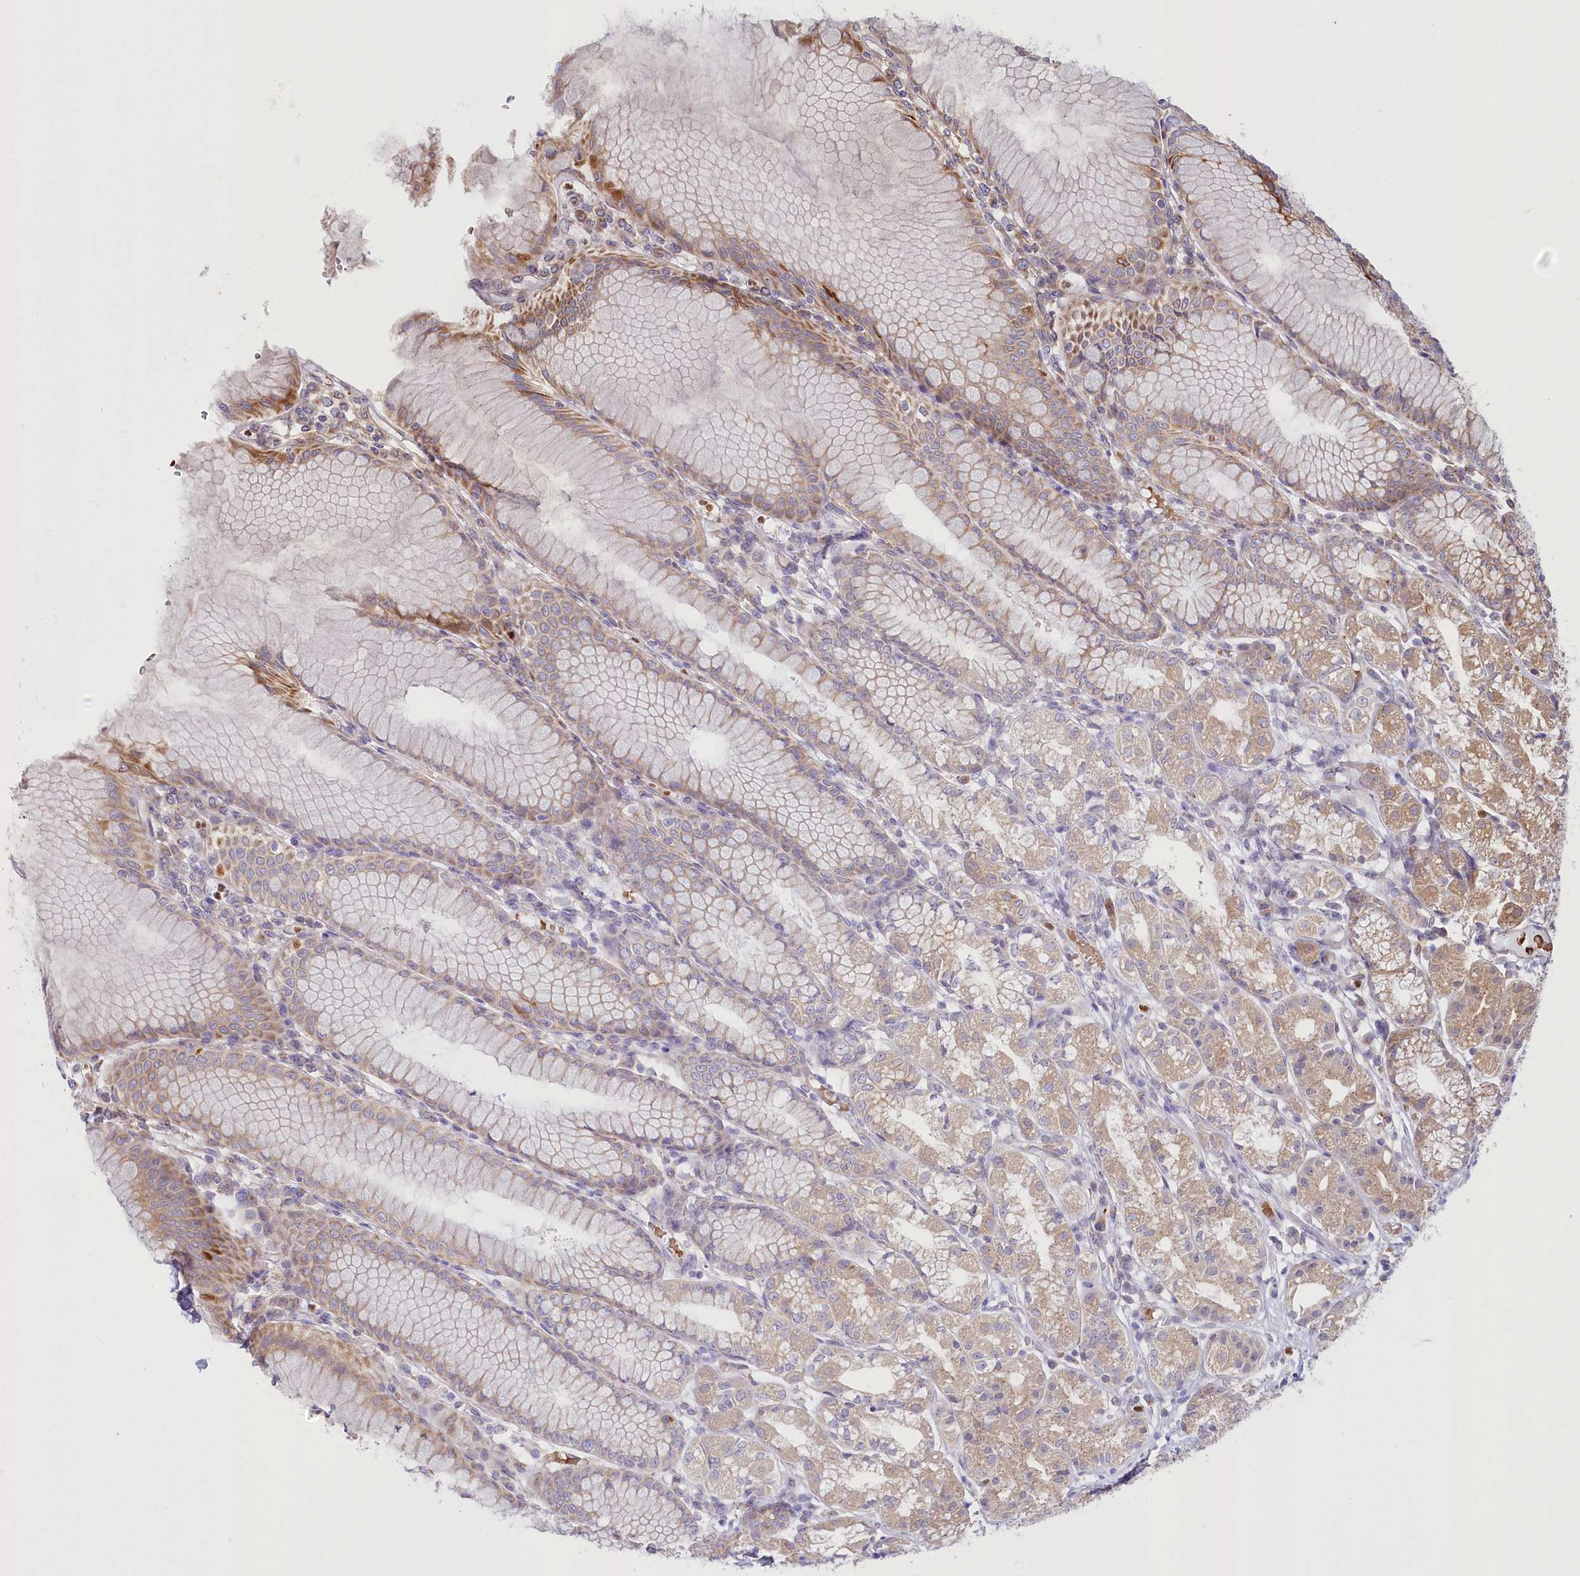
{"staining": {"intensity": "moderate", "quantity": "25%-75%", "location": "cytoplasmic/membranous"}, "tissue": "stomach", "cell_type": "Glandular cells", "image_type": "normal", "snomed": [{"axis": "morphology", "description": "Normal tissue, NOS"}, {"axis": "topography", "description": "Stomach"}], "caption": "Immunohistochemistry (IHC) micrograph of normal stomach: stomach stained using immunohistochemistry (IHC) demonstrates medium levels of moderate protein expression localized specifically in the cytoplasmic/membranous of glandular cells, appearing as a cytoplasmic/membranous brown color.", "gene": "COMMD3", "patient": {"sex": "female", "age": 57}}